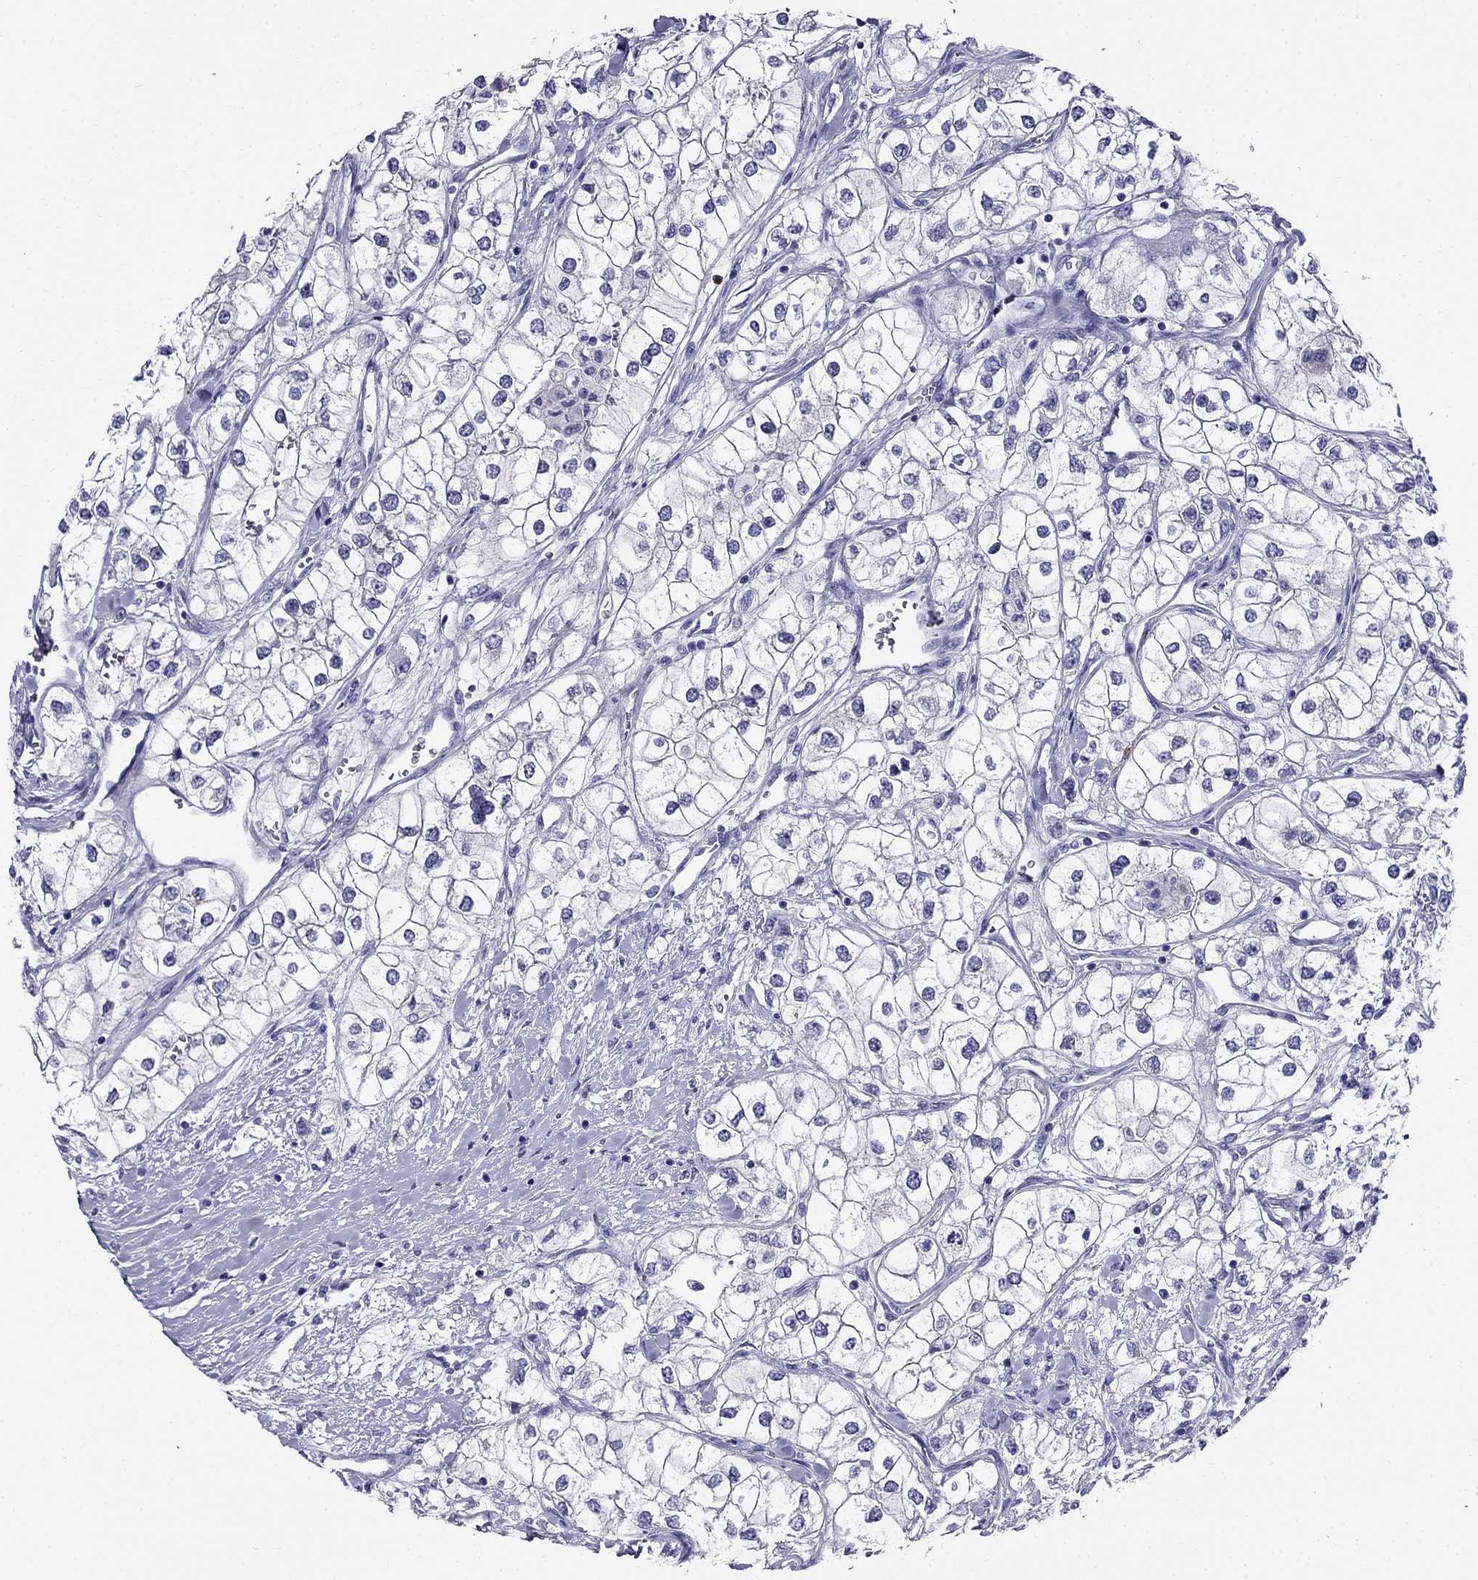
{"staining": {"intensity": "negative", "quantity": "none", "location": "none"}, "tissue": "renal cancer", "cell_type": "Tumor cells", "image_type": "cancer", "snomed": [{"axis": "morphology", "description": "Adenocarcinoma, NOS"}, {"axis": "topography", "description": "Kidney"}], "caption": "Immunohistochemistry micrograph of neoplastic tissue: human renal cancer (adenocarcinoma) stained with DAB exhibits no significant protein expression in tumor cells.", "gene": "PPP1R36", "patient": {"sex": "male", "age": 59}}